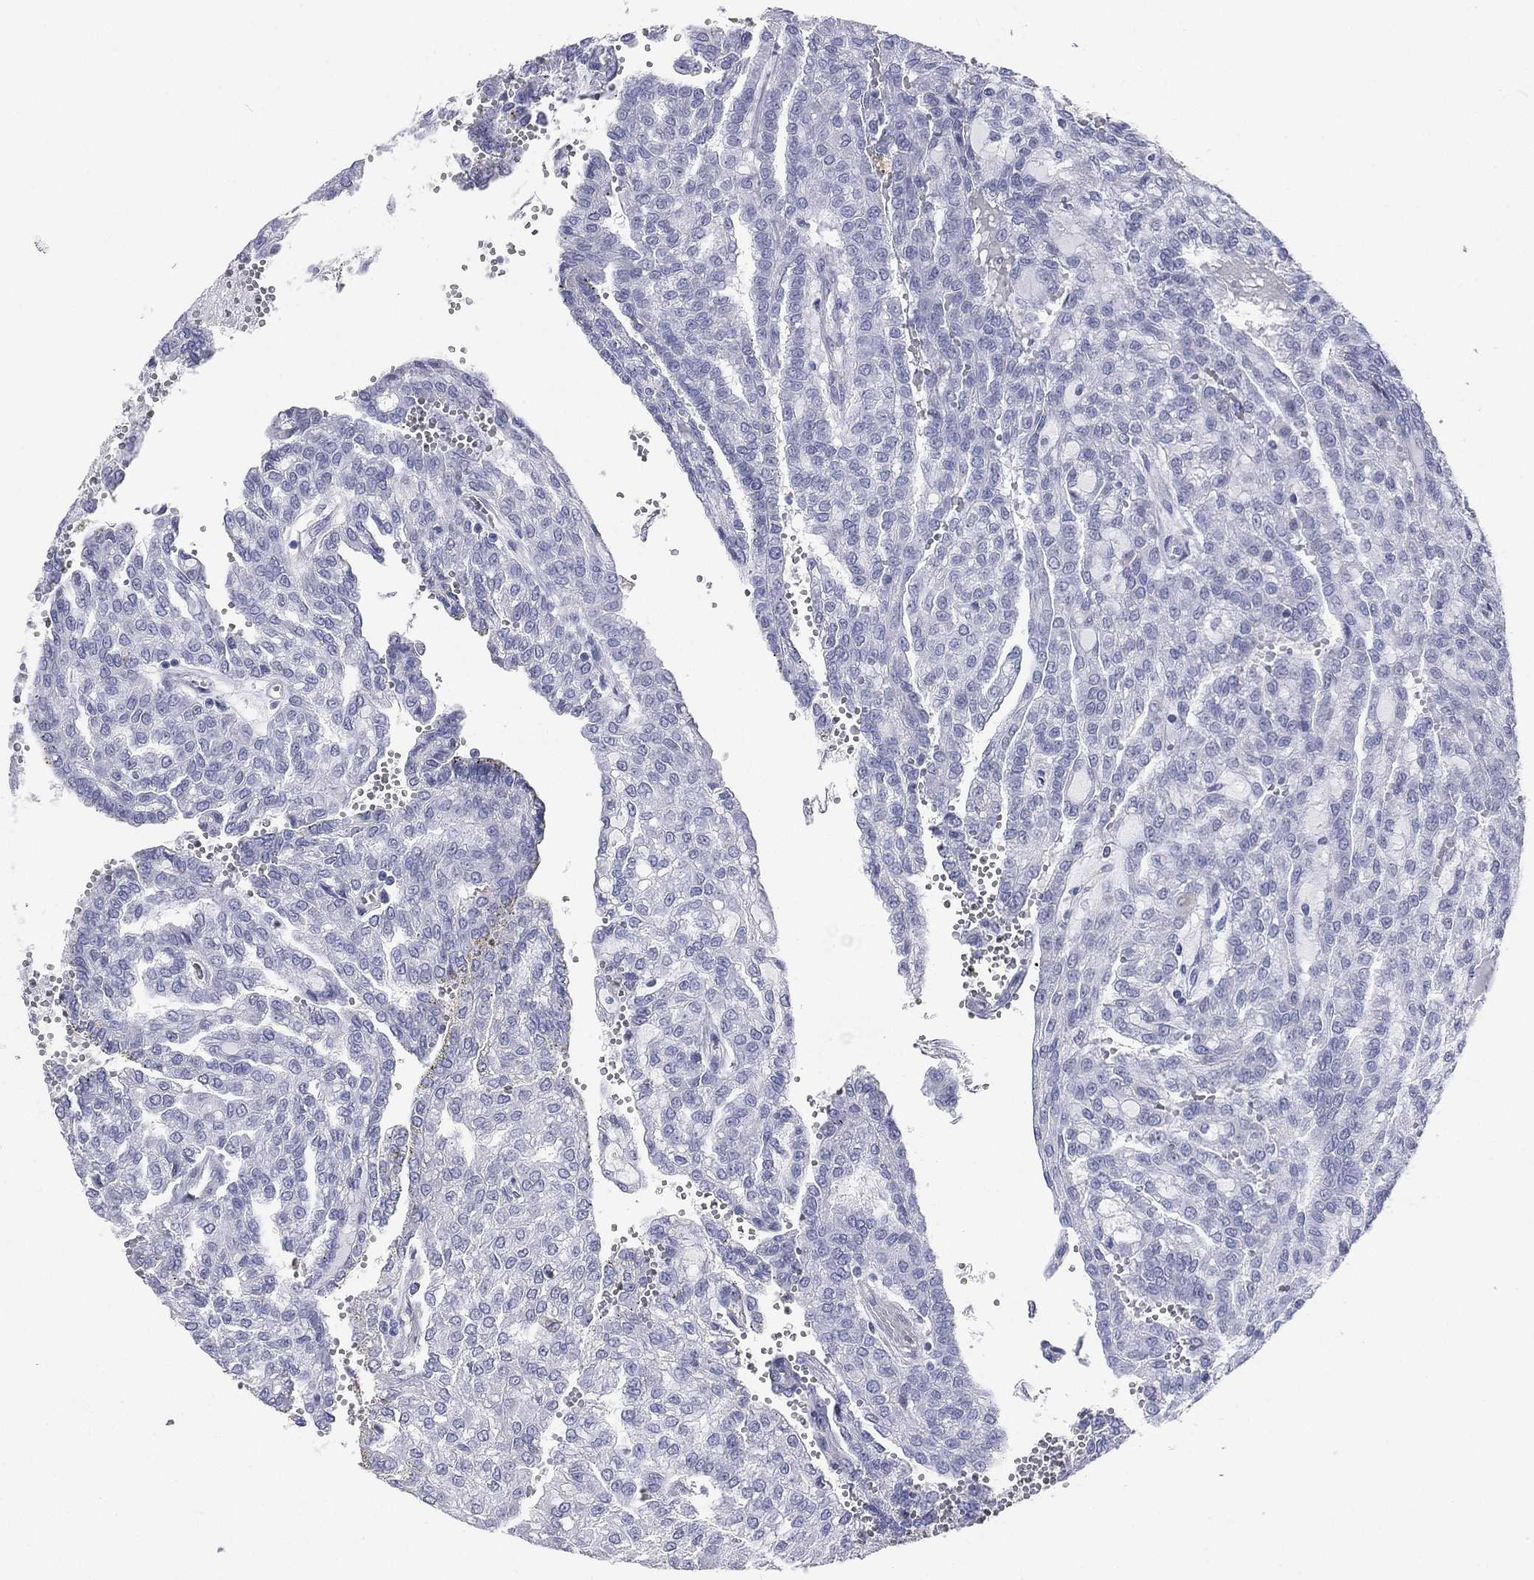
{"staining": {"intensity": "negative", "quantity": "none", "location": "none"}, "tissue": "renal cancer", "cell_type": "Tumor cells", "image_type": "cancer", "snomed": [{"axis": "morphology", "description": "Adenocarcinoma, NOS"}, {"axis": "topography", "description": "Kidney"}], "caption": "This is an immunohistochemistry micrograph of renal cancer. There is no expression in tumor cells.", "gene": "CD22", "patient": {"sex": "male", "age": 63}}